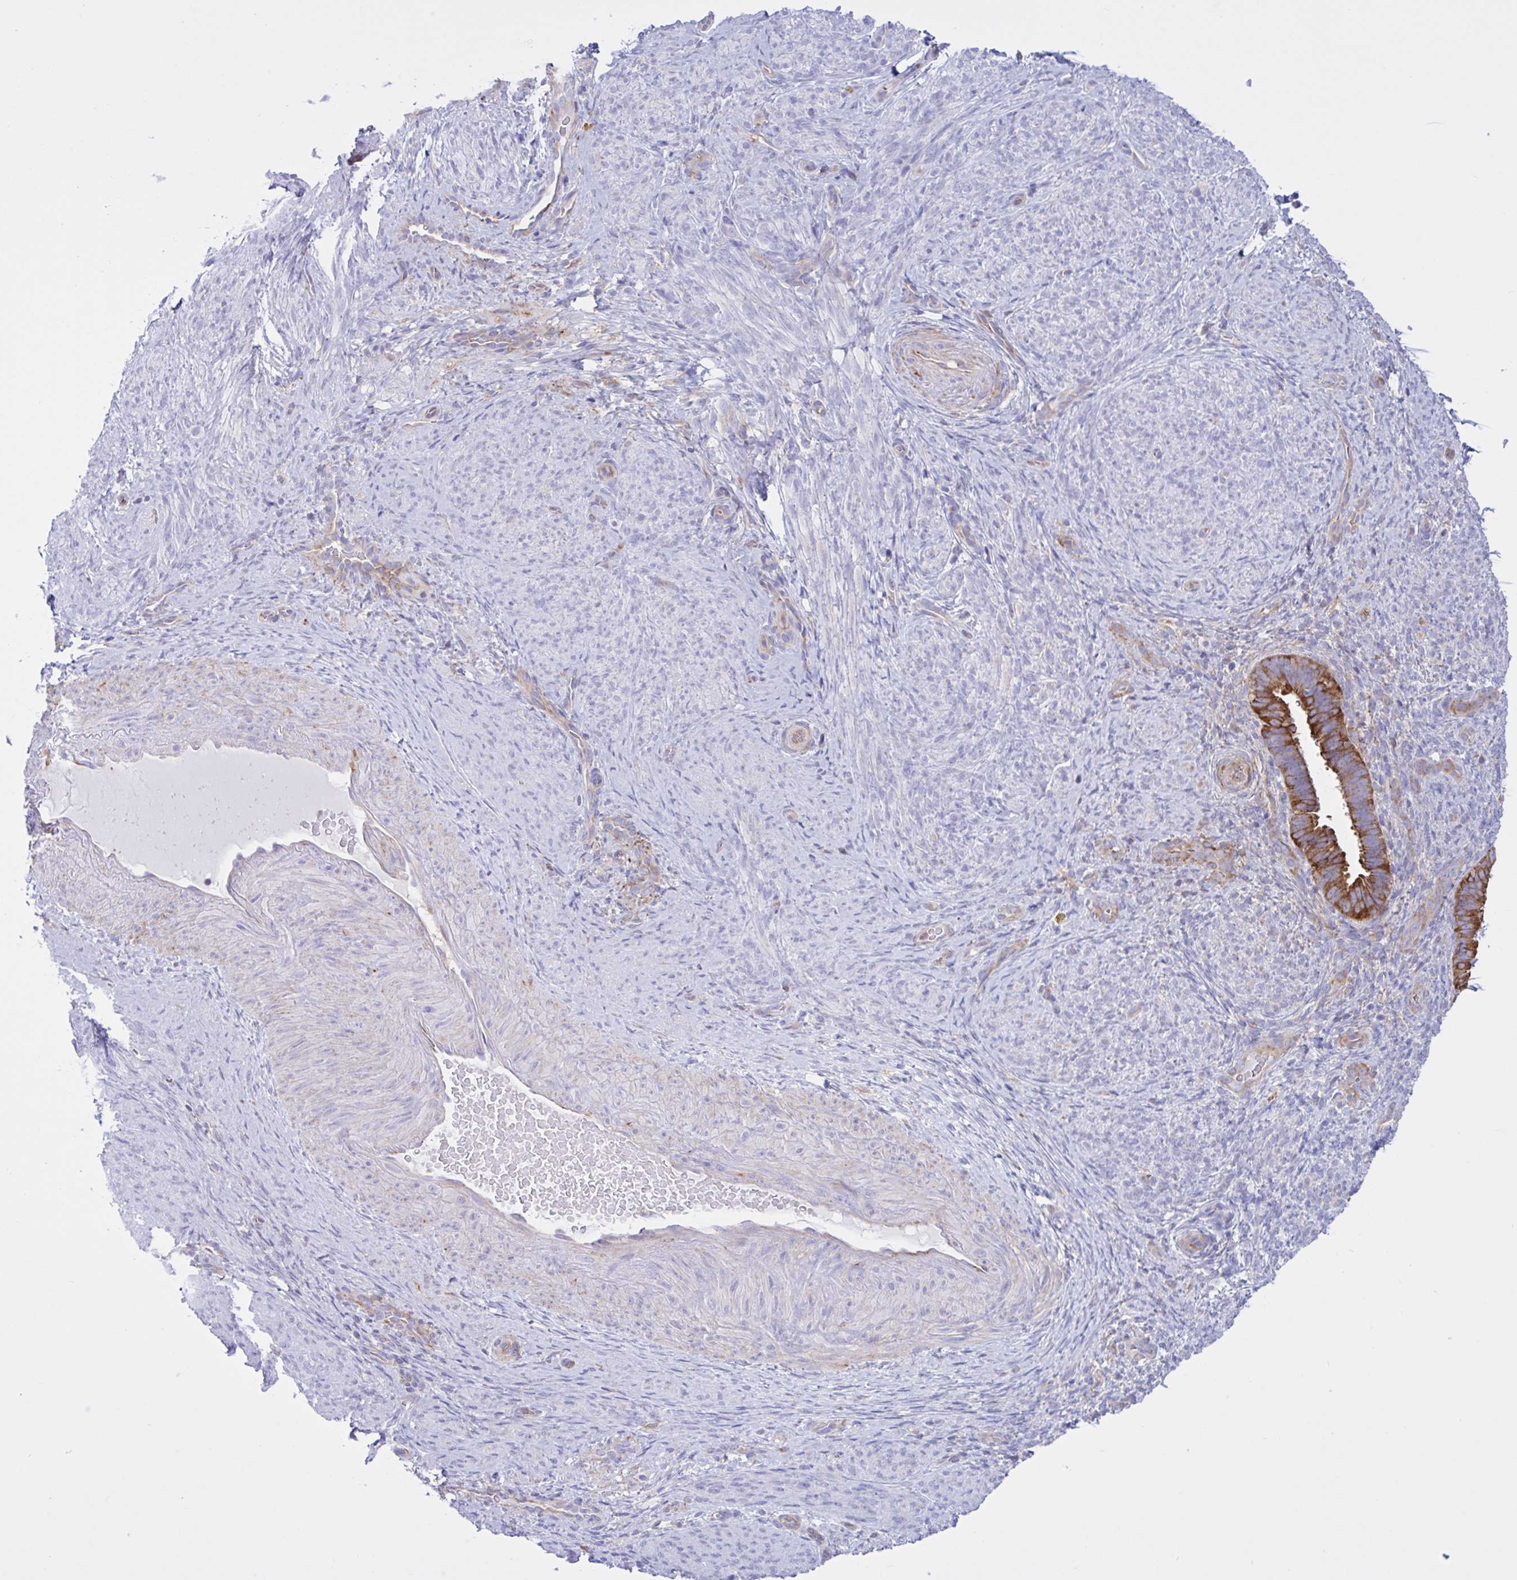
{"staining": {"intensity": "weak", "quantity": "<25%", "location": "cytoplasmic/membranous"}, "tissue": "endometrium", "cell_type": "Cells in endometrial stroma", "image_type": "normal", "snomed": [{"axis": "morphology", "description": "Normal tissue, NOS"}, {"axis": "topography", "description": "Endometrium"}], "caption": "DAB immunohistochemical staining of benign endometrium demonstrates no significant expression in cells in endometrial stroma. (Stains: DAB IHC with hematoxylin counter stain, Microscopy: brightfield microscopy at high magnification).", "gene": "OR51M1", "patient": {"sex": "female", "age": 34}}